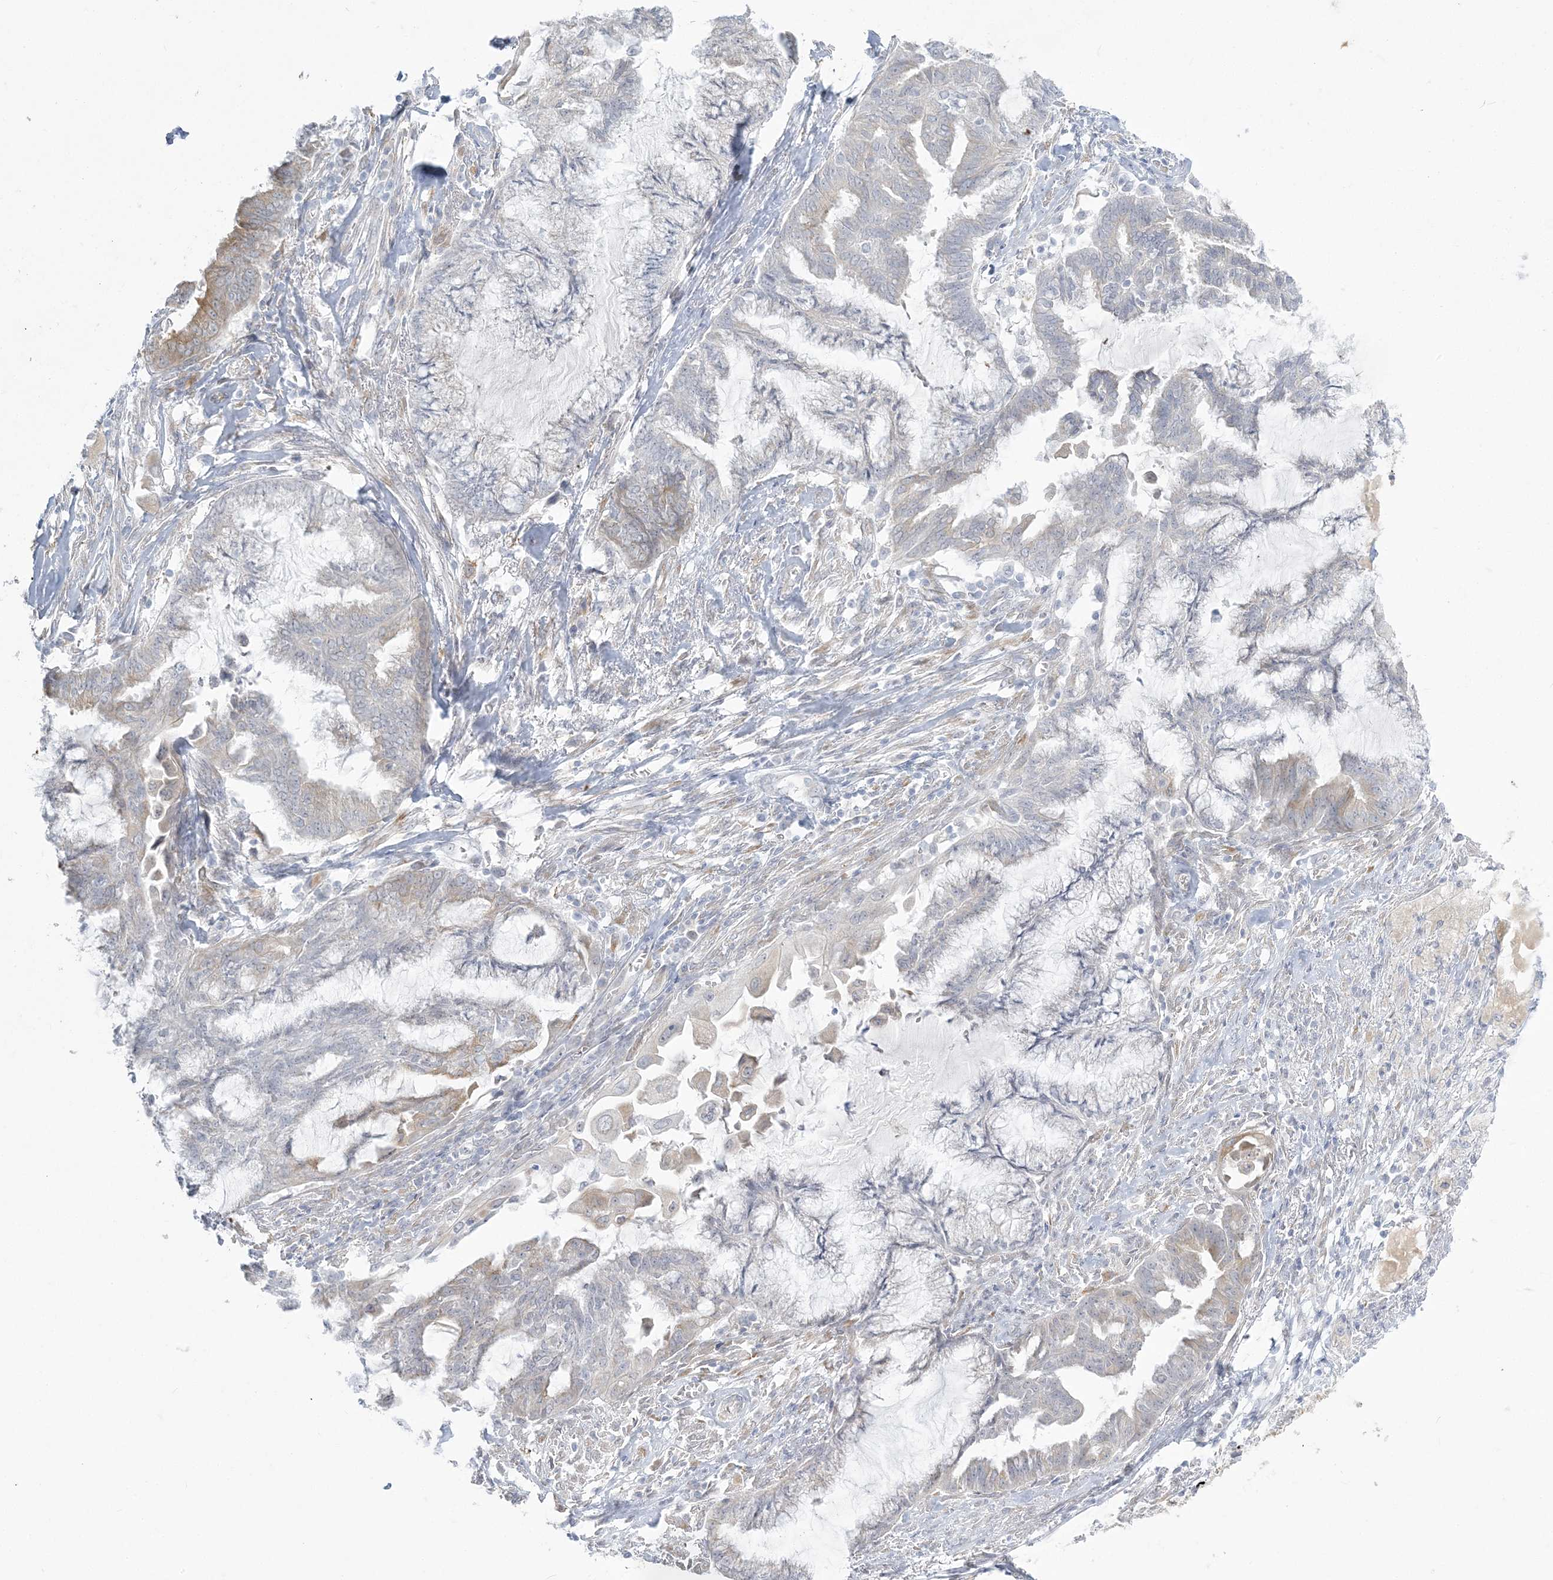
{"staining": {"intensity": "weak", "quantity": "<25%", "location": "cytoplasmic/membranous"}, "tissue": "endometrial cancer", "cell_type": "Tumor cells", "image_type": "cancer", "snomed": [{"axis": "morphology", "description": "Adenocarcinoma, NOS"}, {"axis": "topography", "description": "Endometrium"}], "caption": "High power microscopy histopathology image of an immunohistochemistry (IHC) photomicrograph of endometrial cancer (adenocarcinoma), revealing no significant expression in tumor cells.", "gene": "ZC3H6", "patient": {"sex": "female", "age": 86}}